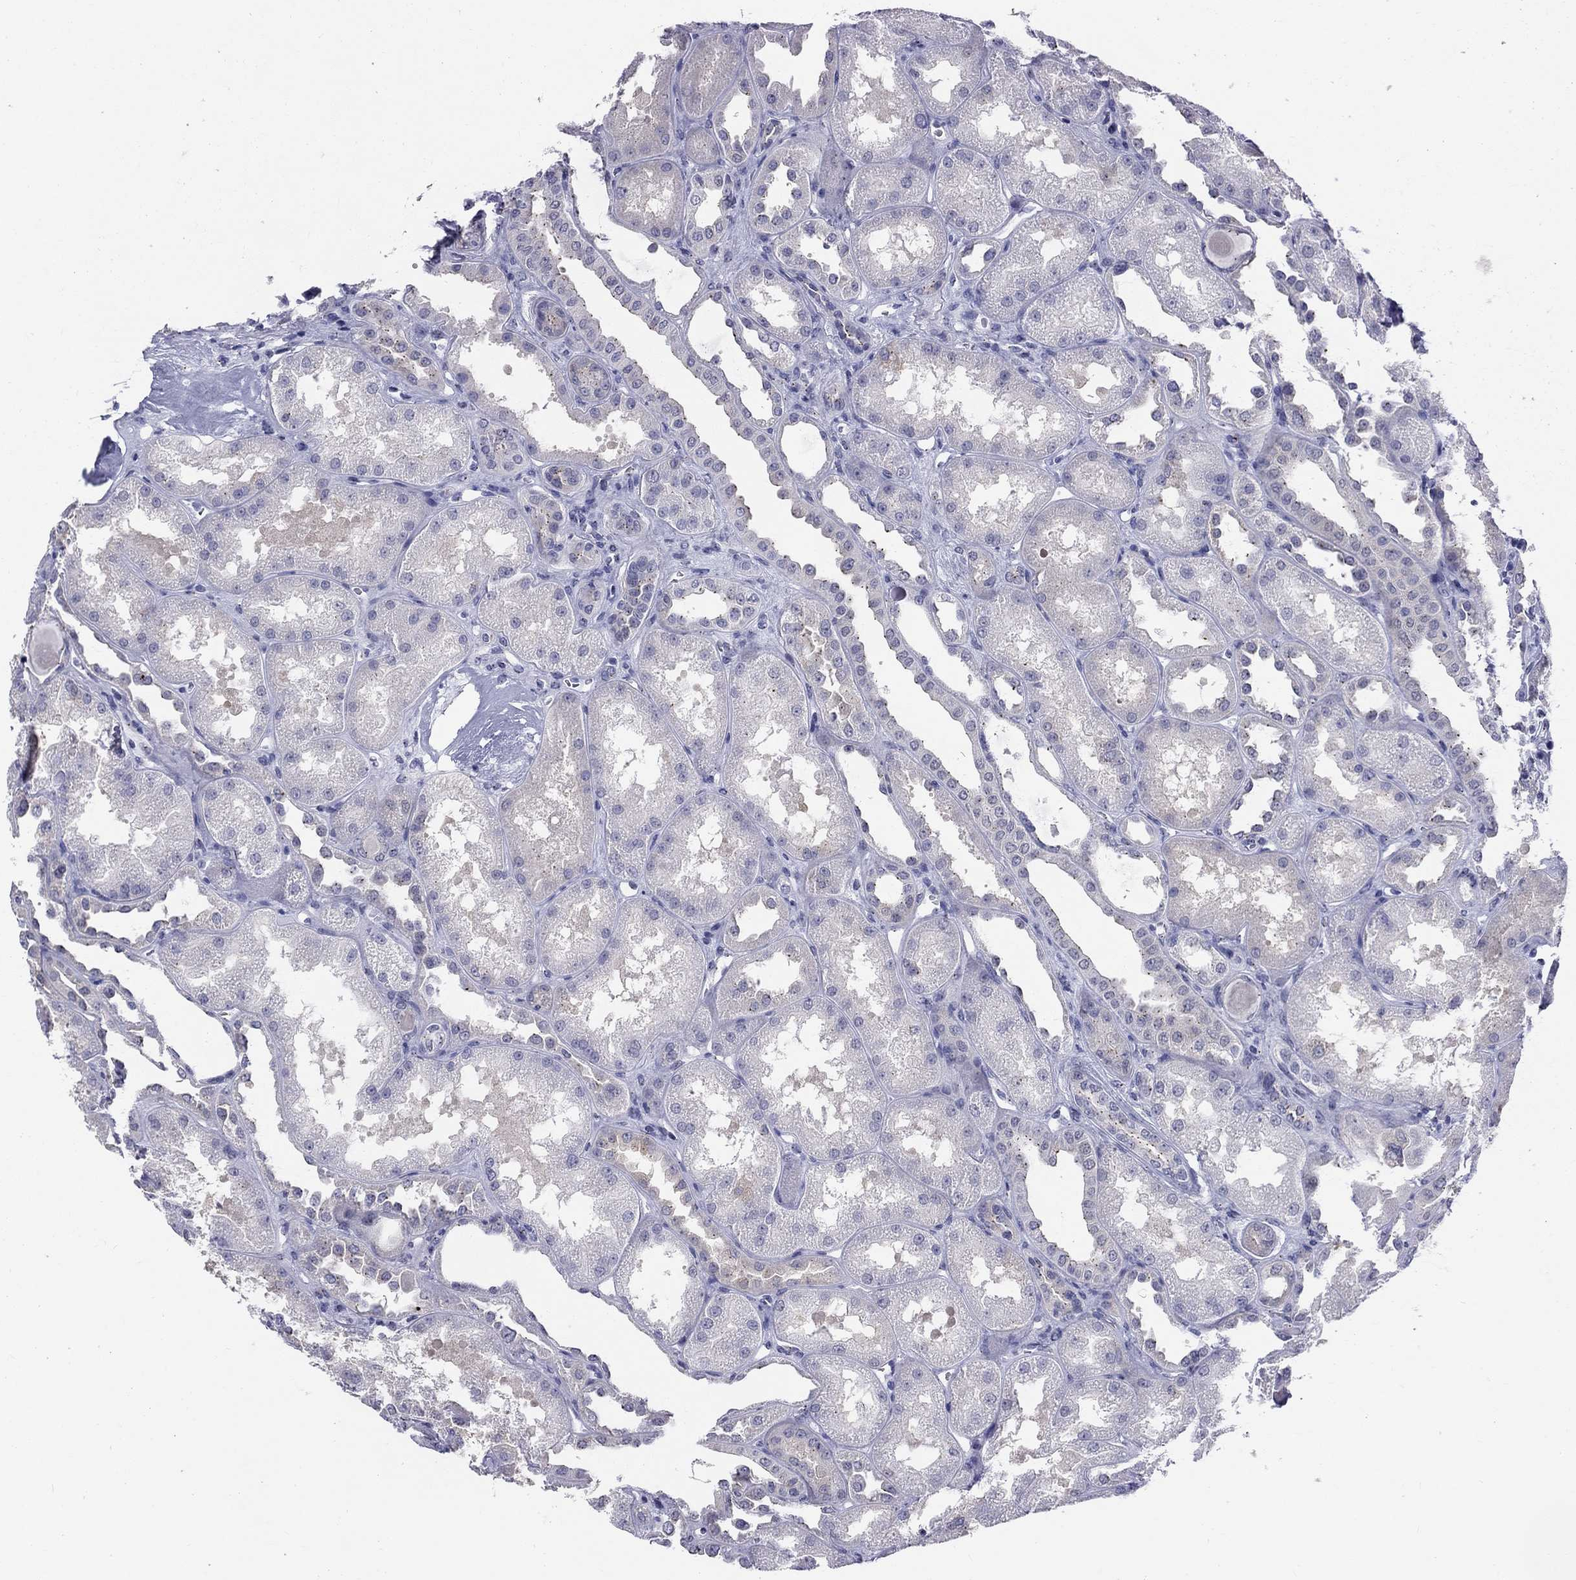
{"staining": {"intensity": "negative", "quantity": "none", "location": "none"}, "tissue": "kidney", "cell_type": "Cells in glomeruli", "image_type": "normal", "snomed": [{"axis": "morphology", "description": "Normal tissue, NOS"}, {"axis": "topography", "description": "Kidney"}], "caption": "The immunohistochemistry micrograph has no significant staining in cells in glomeruli of kidney.", "gene": "CEP43", "patient": {"sex": "male", "age": 61}}